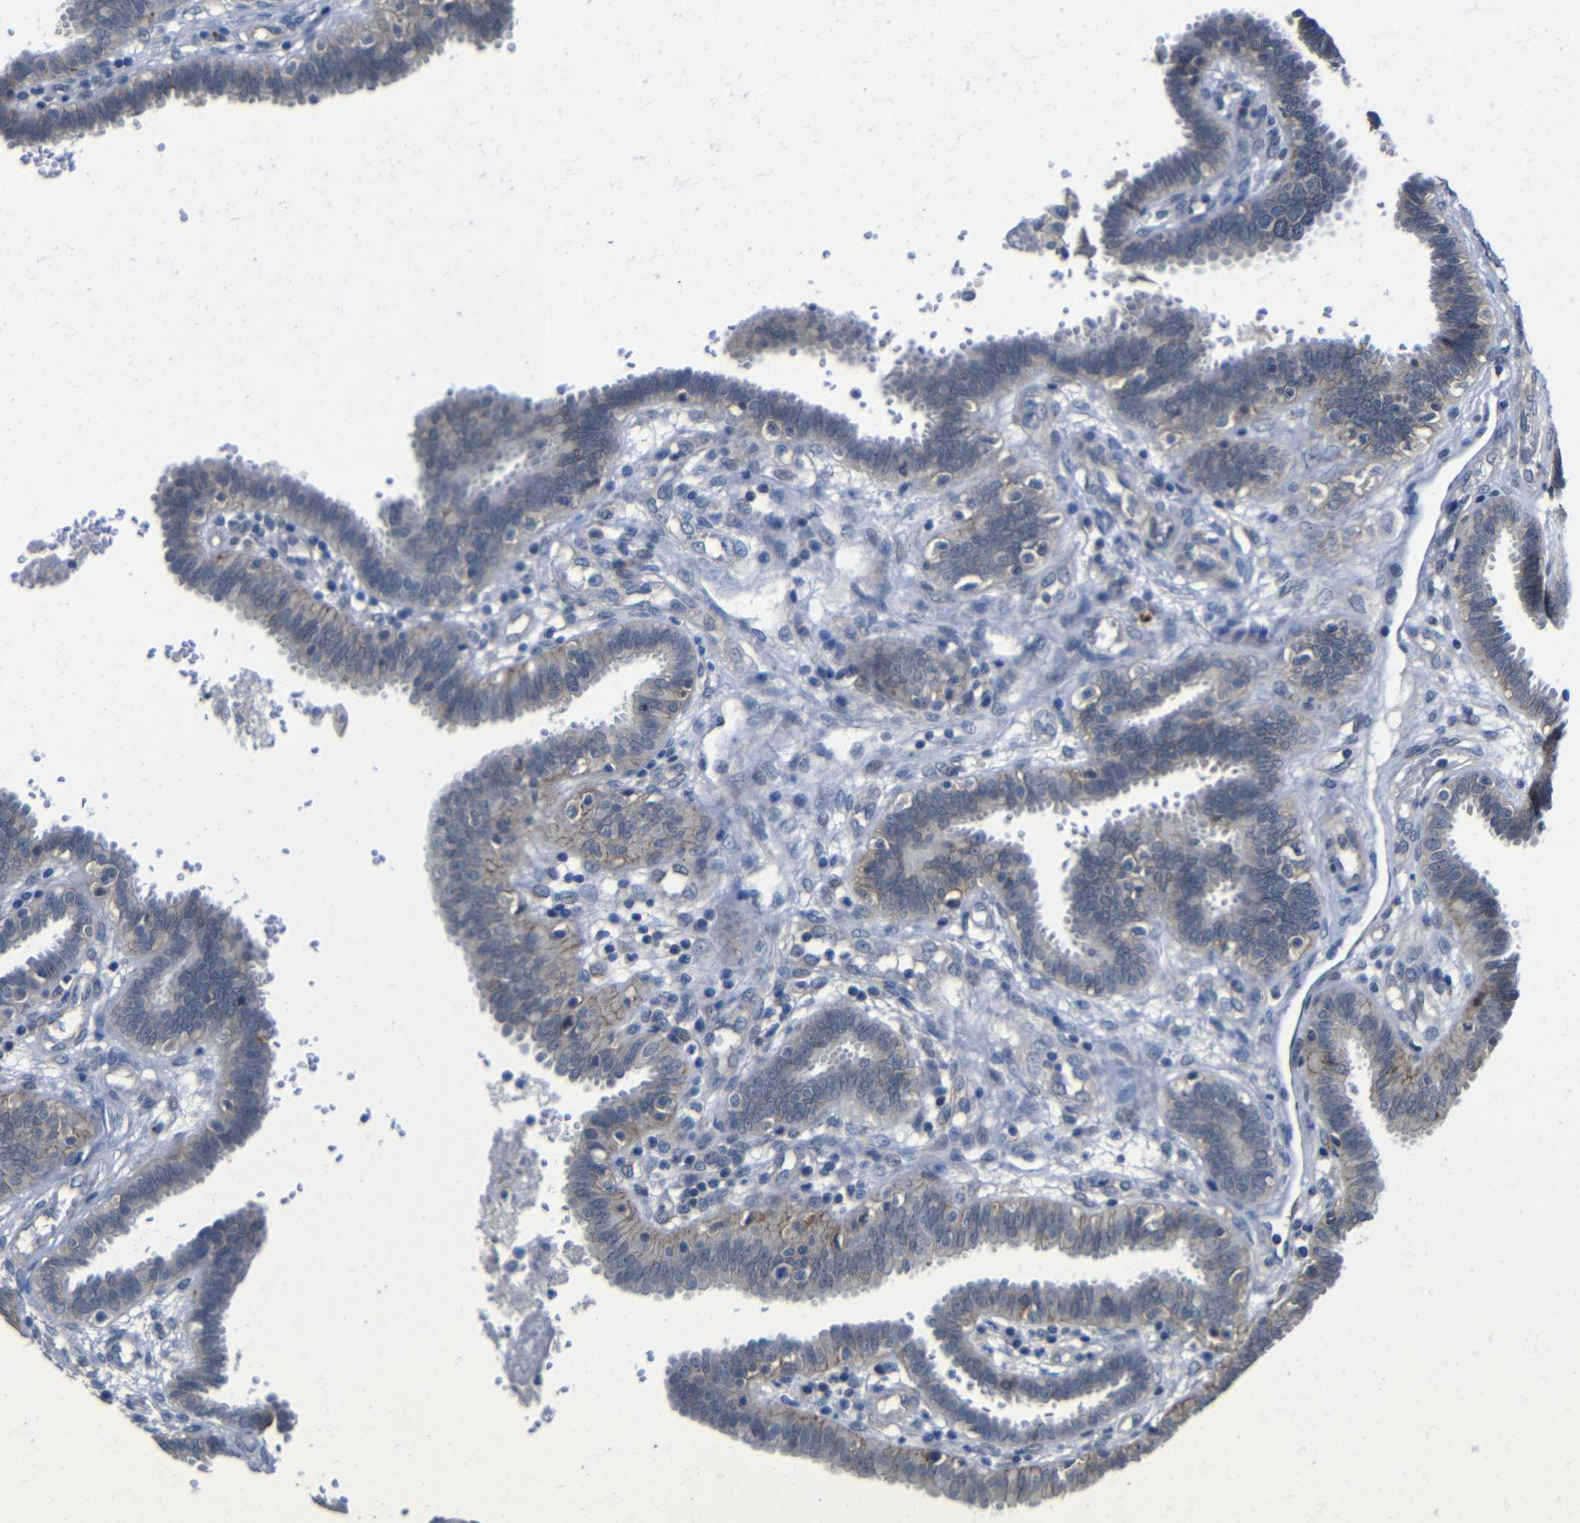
{"staining": {"intensity": "weak", "quantity": "25%-75%", "location": "cytoplasmic/membranous"}, "tissue": "fallopian tube", "cell_type": "Glandular cells", "image_type": "normal", "snomed": [{"axis": "morphology", "description": "Normal tissue, NOS"}, {"axis": "topography", "description": "Fallopian tube"}], "caption": "A micrograph of human fallopian tube stained for a protein reveals weak cytoplasmic/membranous brown staining in glandular cells. (DAB IHC with brightfield microscopy, high magnification).", "gene": "ZNF90", "patient": {"sex": "female", "age": 32}}